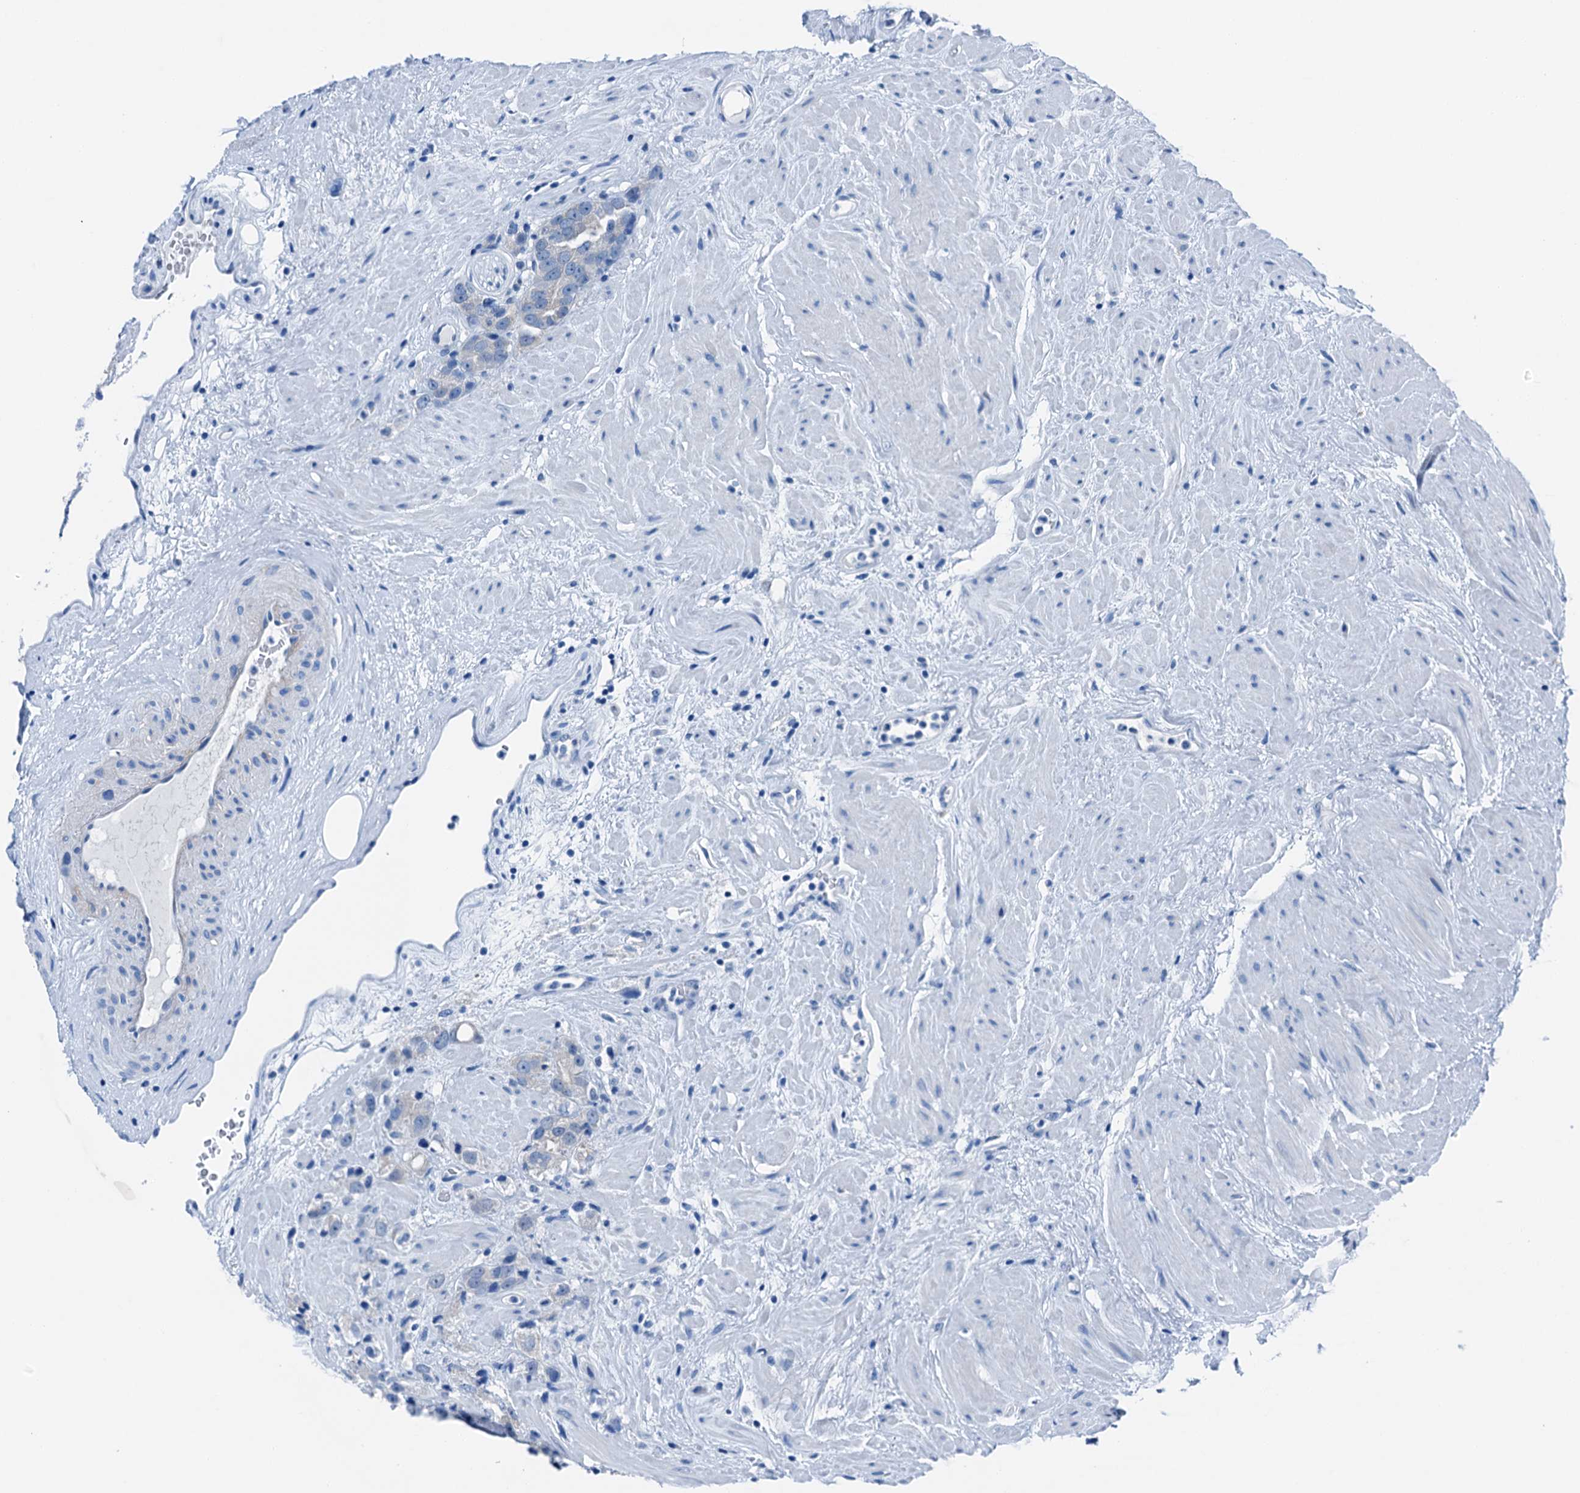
{"staining": {"intensity": "negative", "quantity": "none", "location": "none"}, "tissue": "prostate cancer", "cell_type": "Tumor cells", "image_type": "cancer", "snomed": [{"axis": "morphology", "description": "Adenocarcinoma, NOS"}, {"axis": "topography", "description": "Prostate"}], "caption": "High magnification brightfield microscopy of prostate cancer stained with DAB (3,3'-diaminobenzidine) (brown) and counterstained with hematoxylin (blue): tumor cells show no significant expression.", "gene": "CBLN3", "patient": {"sex": "male", "age": 79}}